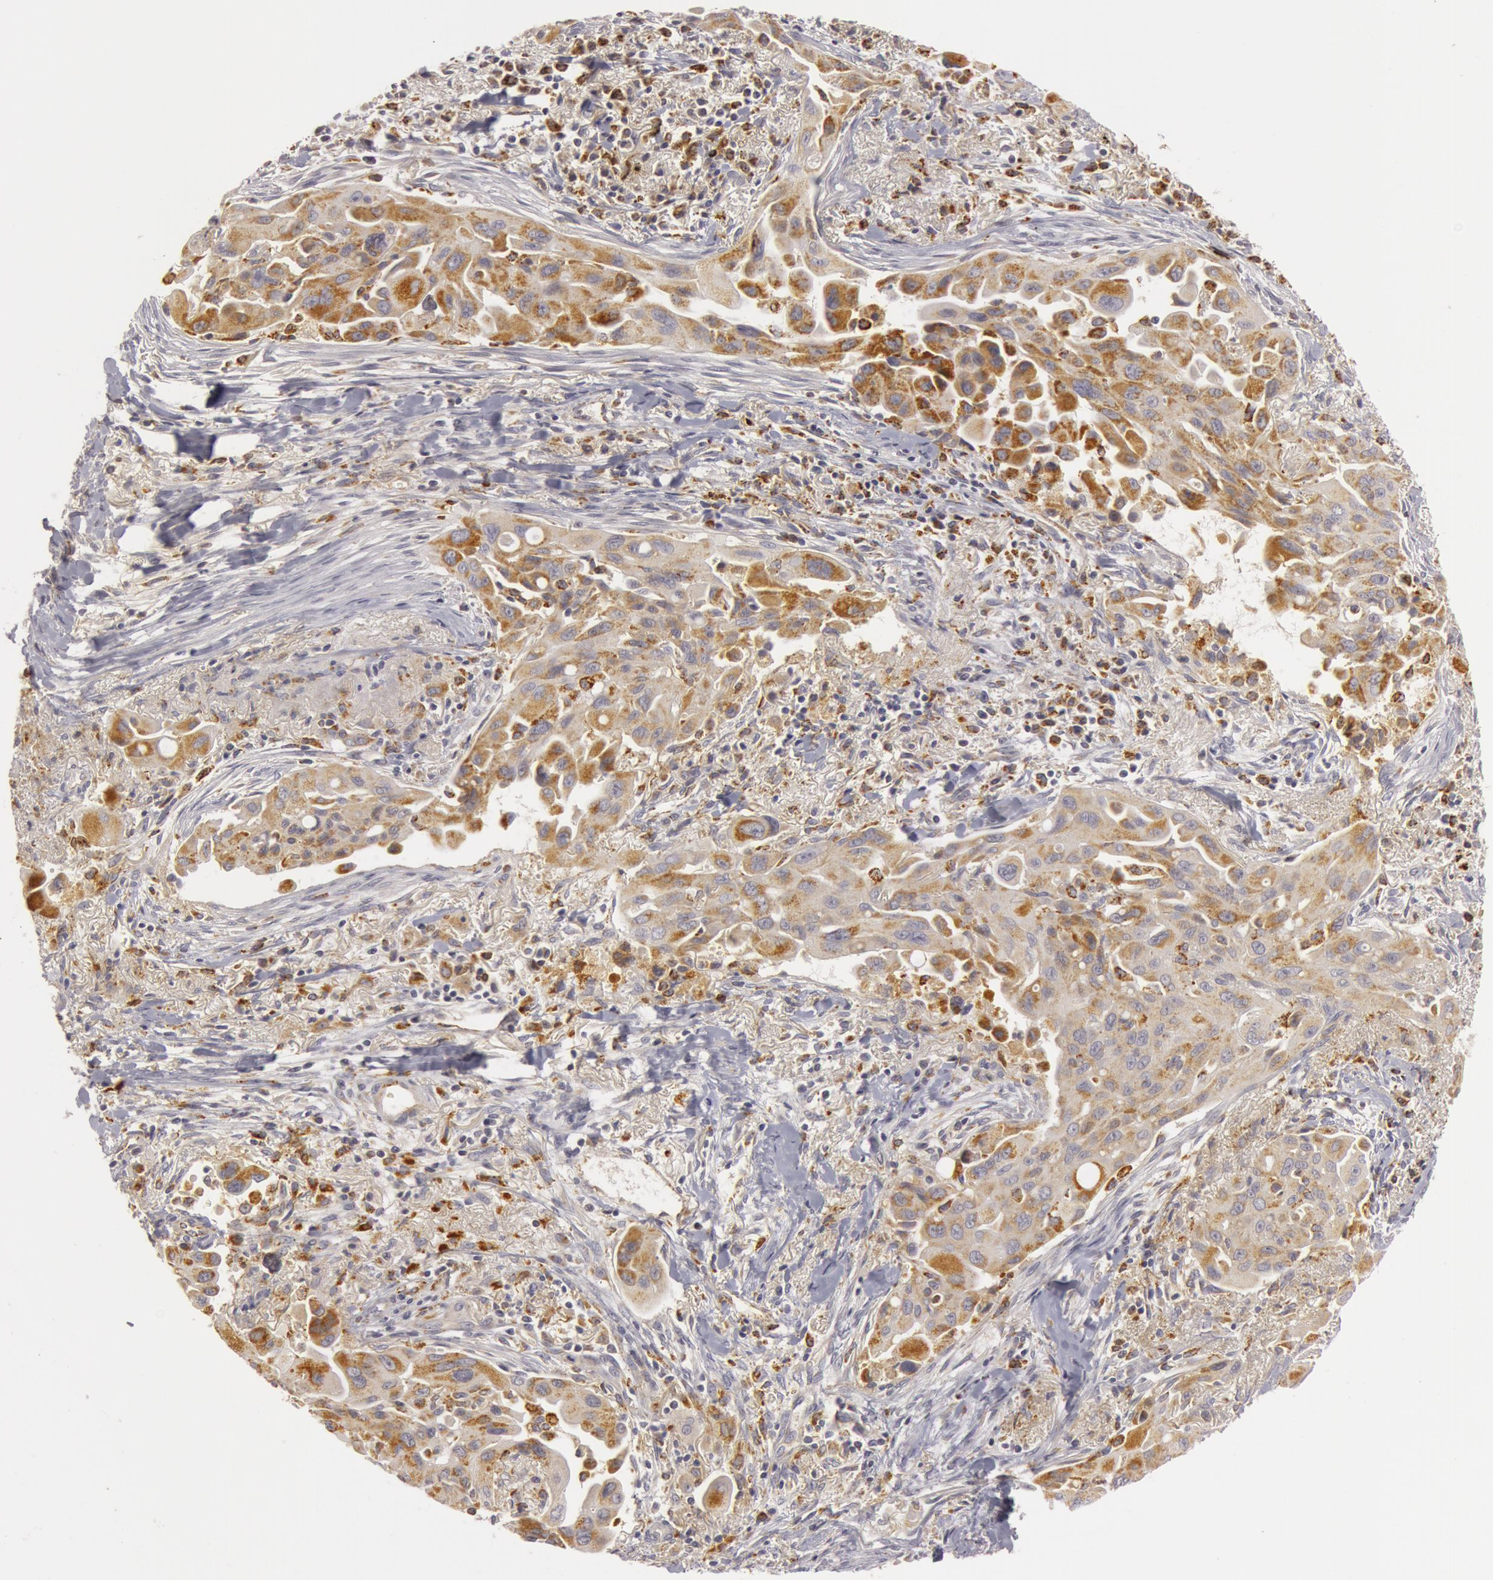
{"staining": {"intensity": "strong", "quantity": ">75%", "location": "cytoplasmic/membranous"}, "tissue": "lung cancer", "cell_type": "Tumor cells", "image_type": "cancer", "snomed": [{"axis": "morphology", "description": "Adenocarcinoma, NOS"}, {"axis": "topography", "description": "Lung"}], "caption": "Approximately >75% of tumor cells in lung cancer exhibit strong cytoplasmic/membranous protein expression as visualized by brown immunohistochemical staining.", "gene": "C7", "patient": {"sex": "male", "age": 68}}